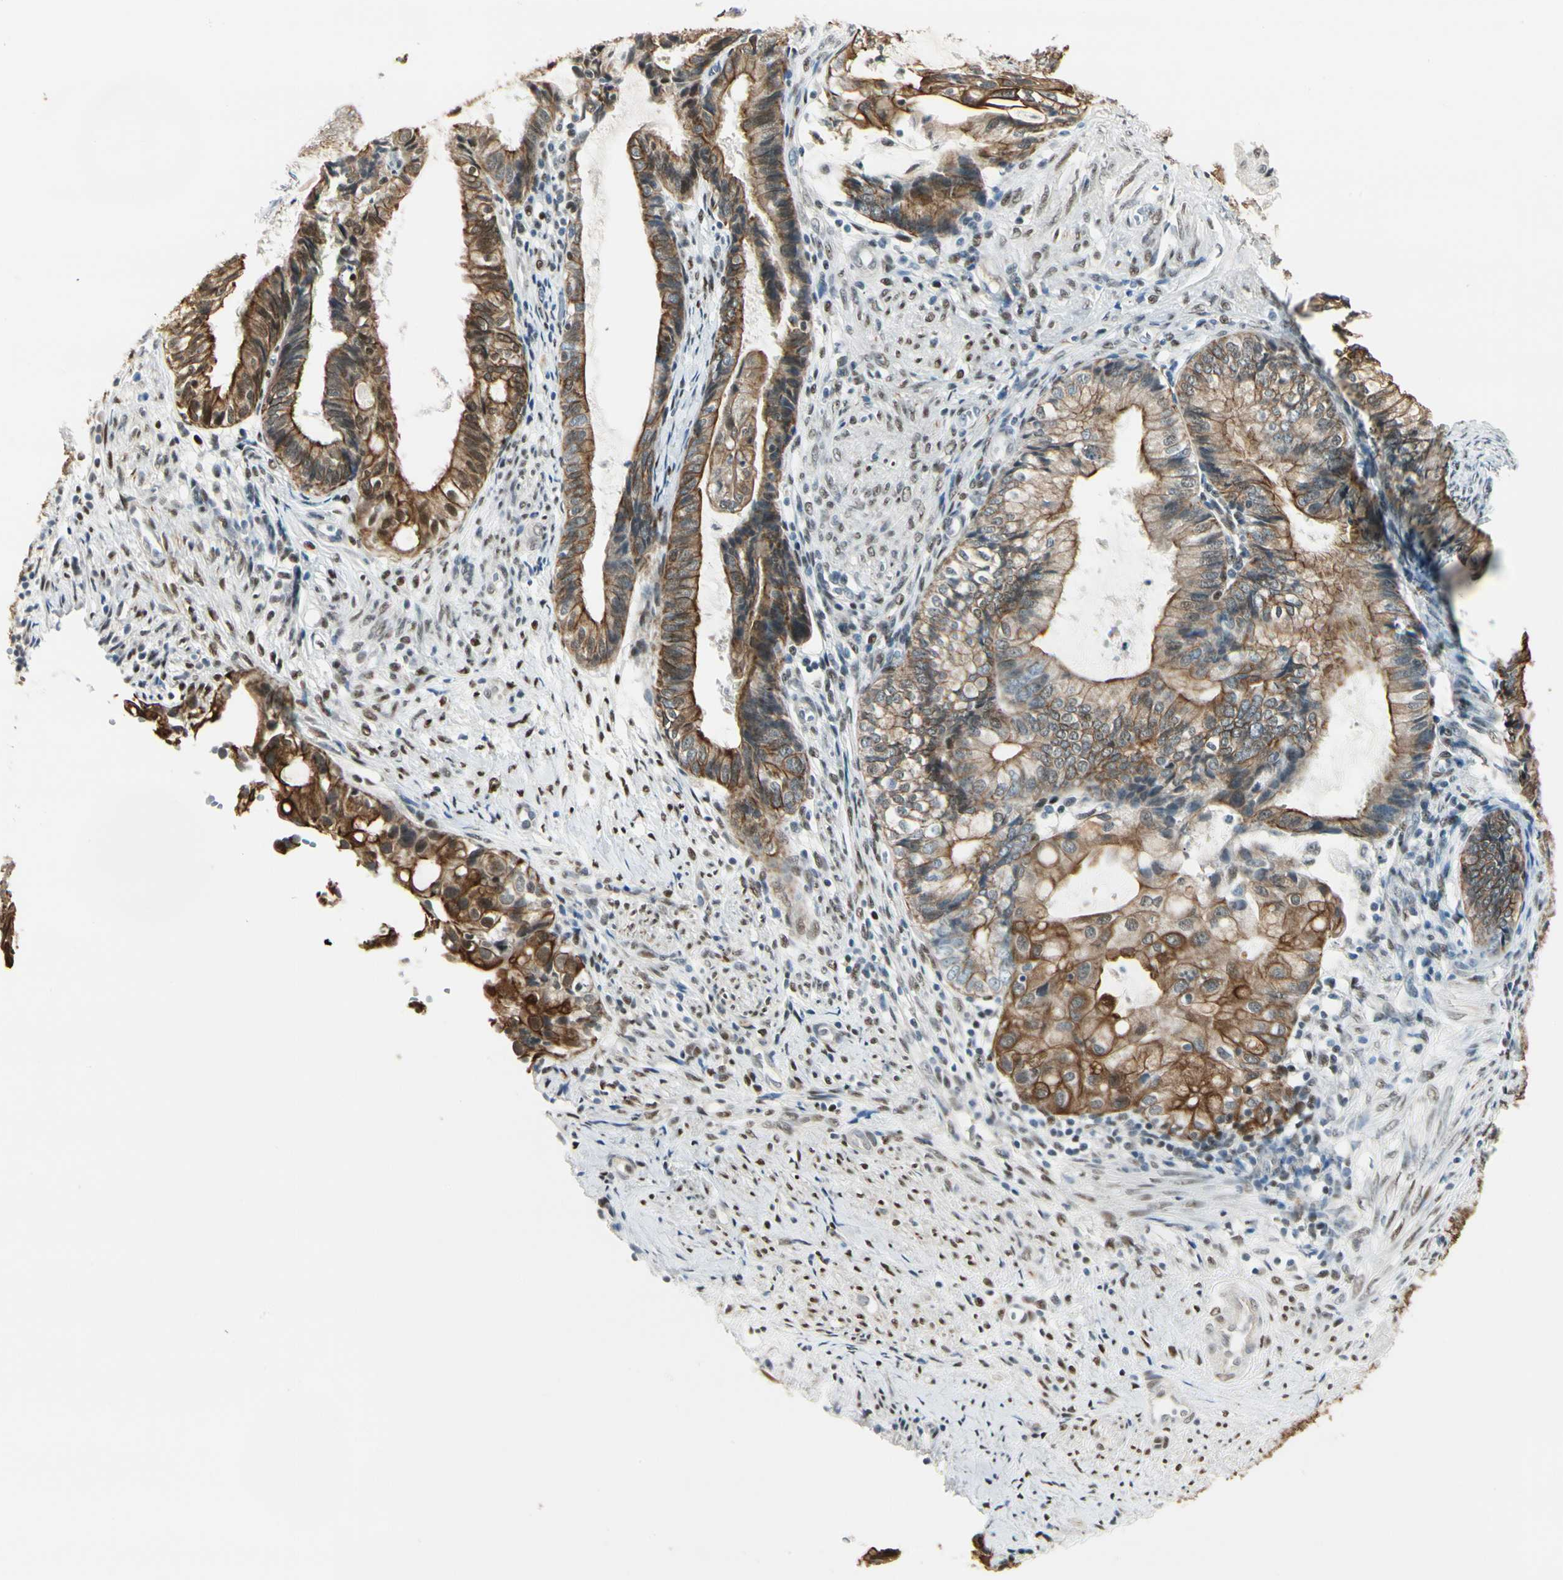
{"staining": {"intensity": "strong", "quantity": ">75%", "location": "cytoplasmic/membranous"}, "tissue": "endometrial cancer", "cell_type": "Tumor cells", "image_type": "cancer", "snomed": [{"axis": "morphology", "description": "Adenocarcinoma, NOS"}, {"axis": "topography", "description": "Endometrium"}], "caption": "Tumor cells show high levels of strong cytoplasmic/membranous positivity in about >75% of cells in adenocarcinoma (endometrial). The protein of interest is stained brown, and the nuclei are stained in blue (DAB (3,3'-diaminobenzidine) IHC with brightfield microscopy, high magnification).", "gene": "ATXN1", "patient": {"sex": "female", "age": 86}}